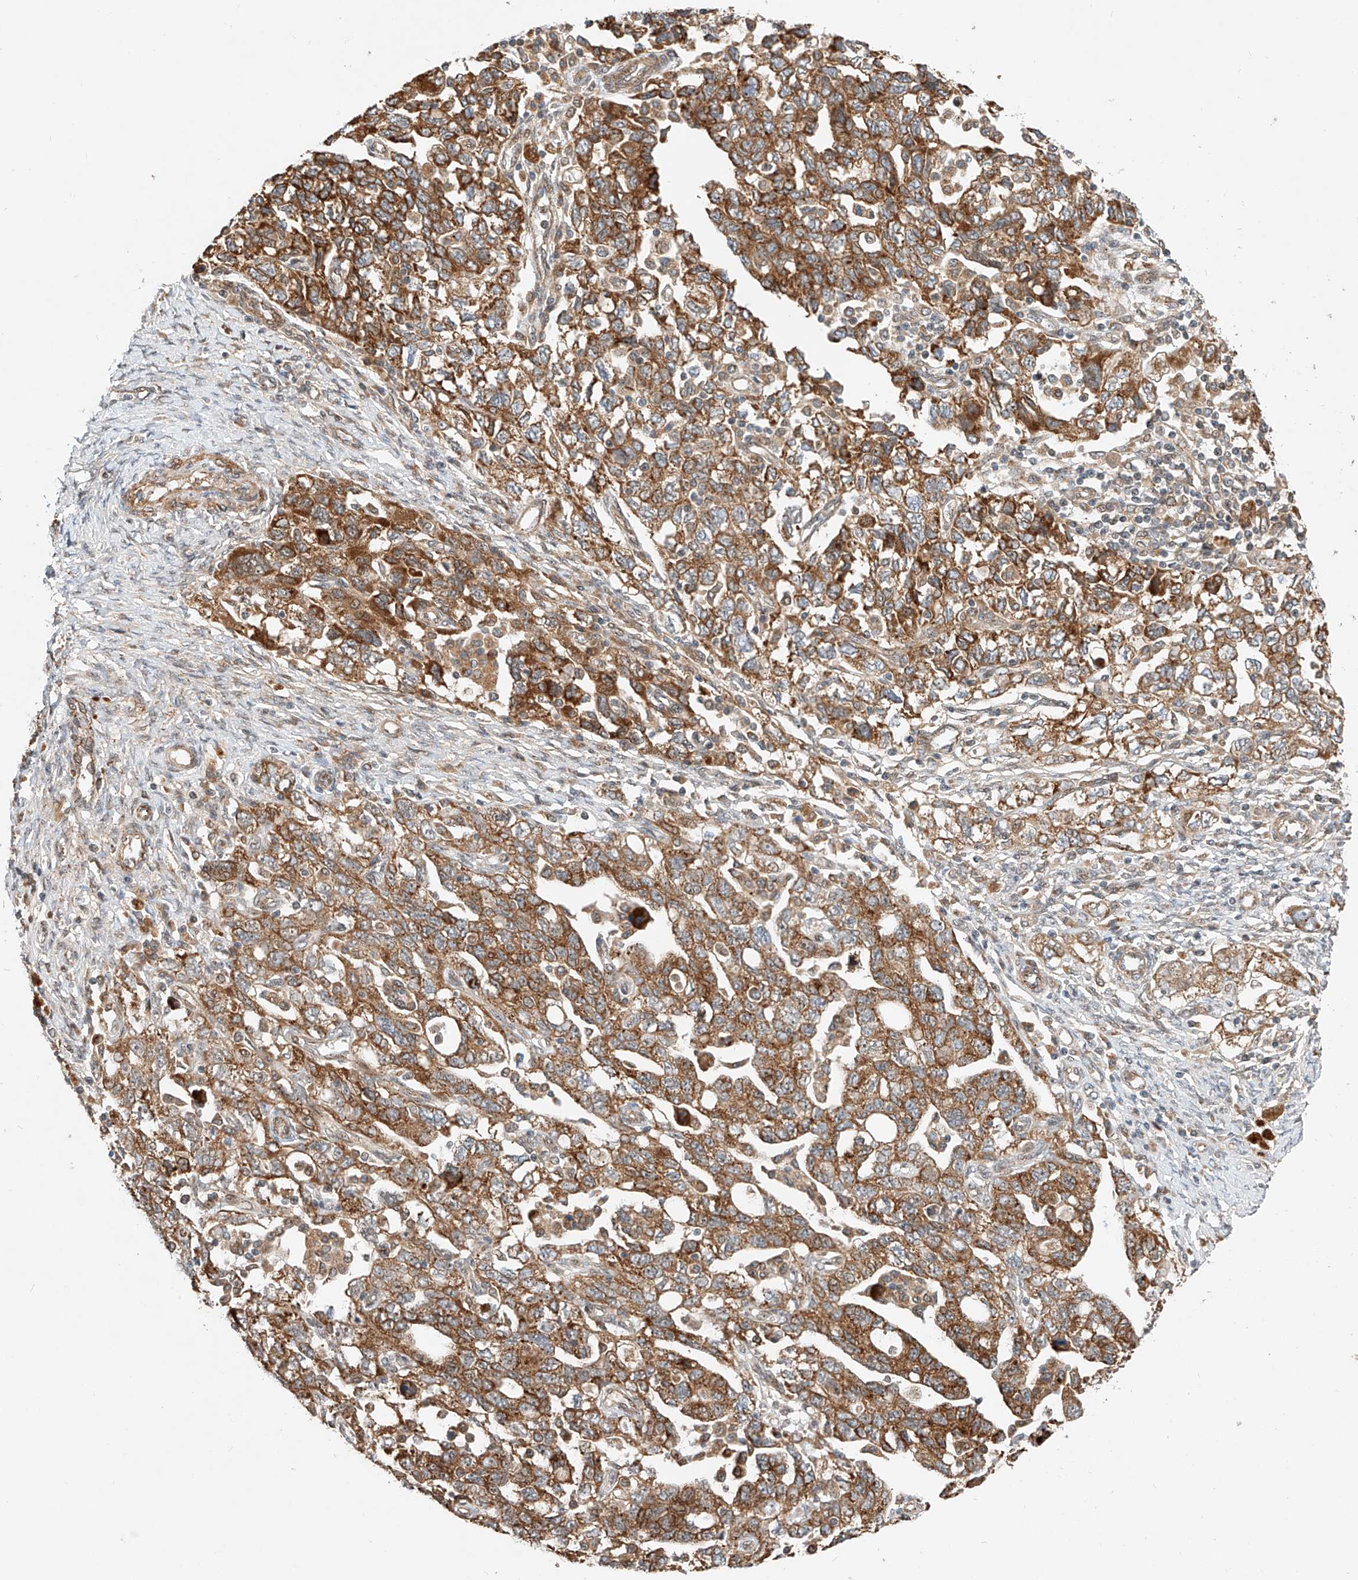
{"staining": {"intensity": "strong", "quantity": ">75%", "location": "cytoplasmic/membranous"}, "tissue": "ovarian cancer", "cell_type": "Tumor cells", "image_type": "cancer", "snomed": [{"axis": "morphology", "description": "Carcinoma, NOS"}, {"axis": "morphology", "description": "Cystadenocarcinoma, serous, NOS"}, {"axis": "topography", "description": "Ovary"}], "caption": "This image demonstrates IHC staining of ovarian cancer (serous cystadenocarcinoma), with high strong cytoplasmic/membranous staining in approximately >75% of tumor cells.", "gene": "CPAMD8", "patient": {"sex": "female", "age": 69}}